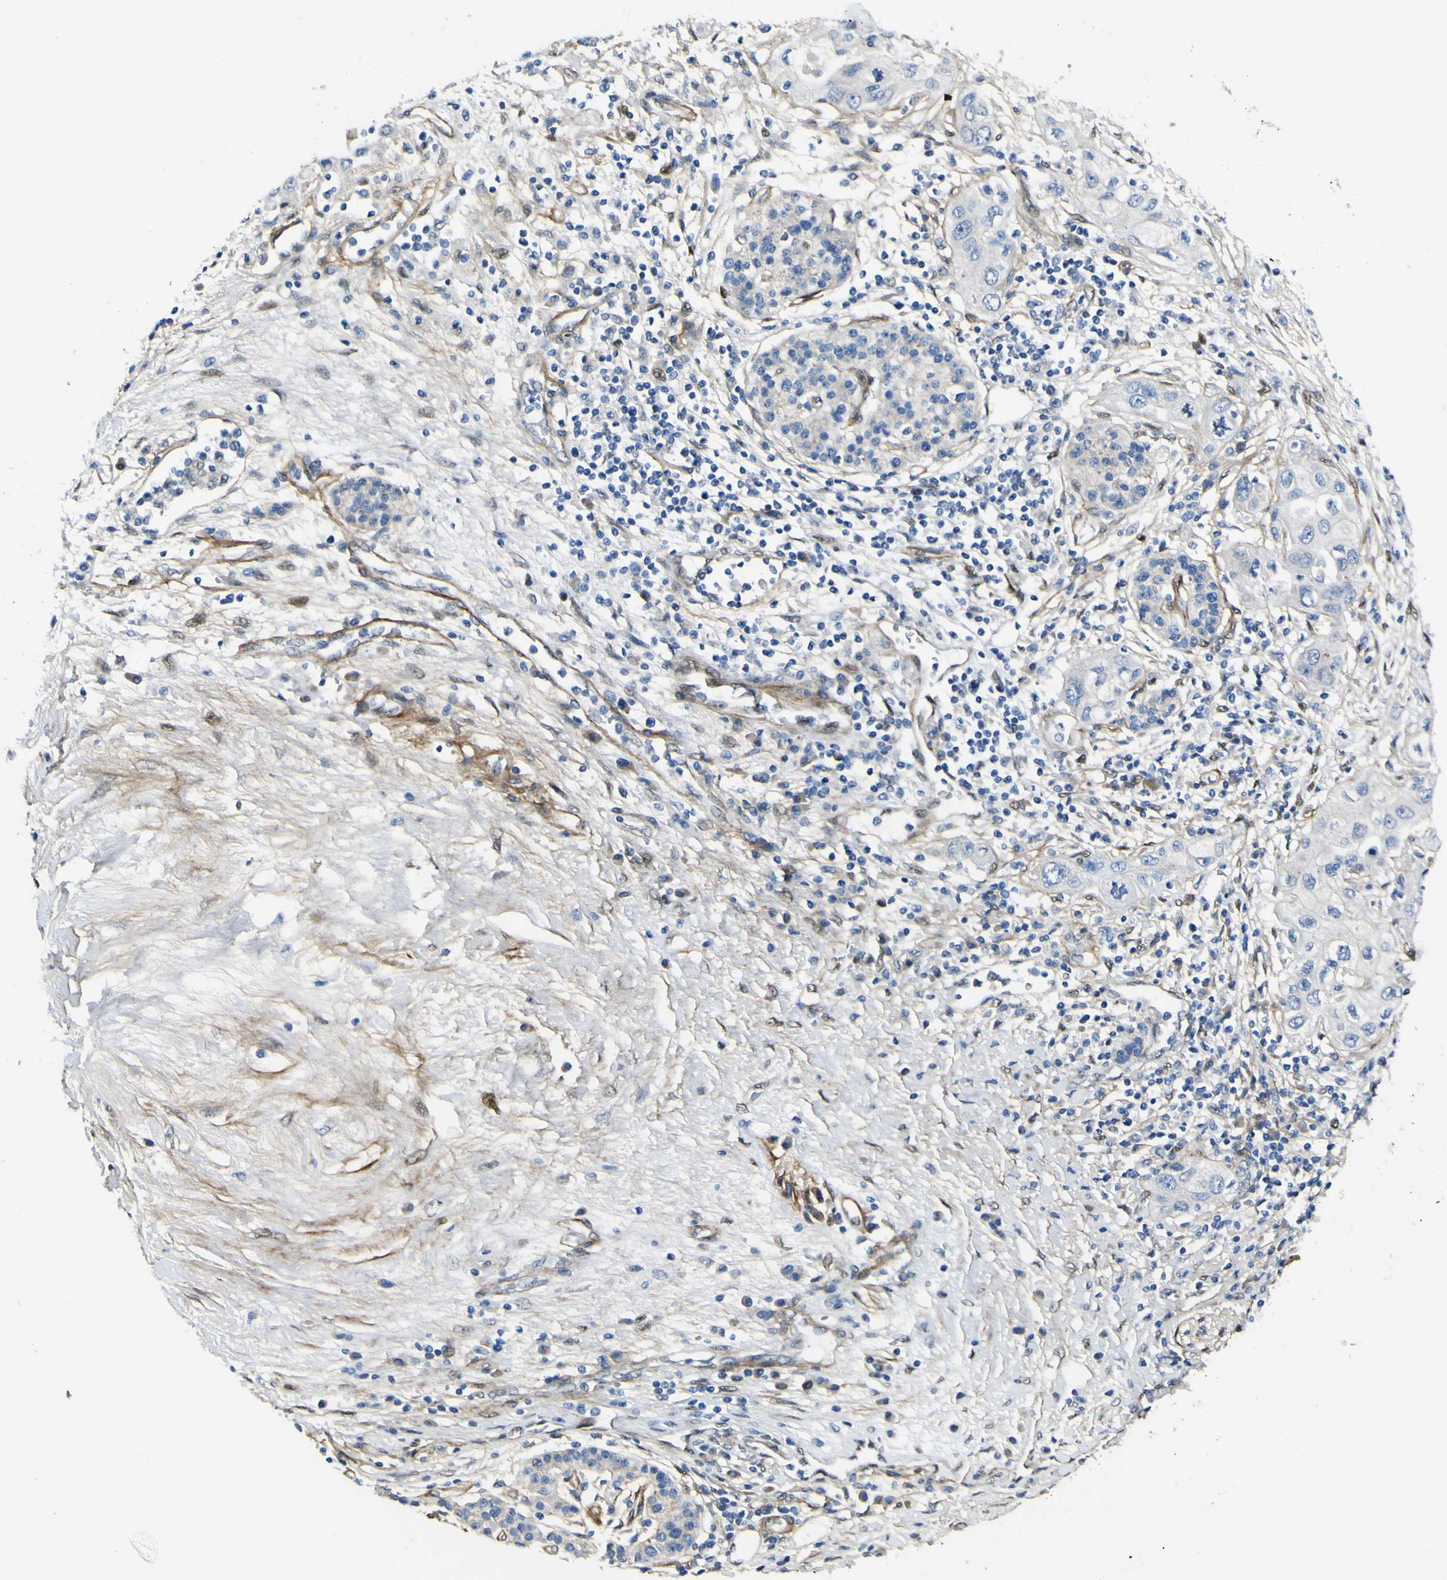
{"staining": {"intensity": "negative", "quantity": "none", "location": "none"}, "tissue": "pancreatic cancer", "cell_type": "Tumor cells", "image_type": "cancer", "snomed": [{"axis": "morphology", "description": "Adenocarcinoma, NOS"}, {"axis": "topography", "description": "Pancreas"}], "caption": "High magnification brightfield microscopy of pancreatic cancer (adenocarcinoma) stained with DAB (brown) and counterstained with hematoxylin (blue): tumor cells show no significant positivity.", "gene": "LRRN1", "patient": {"sex": "female", "age": 70}}